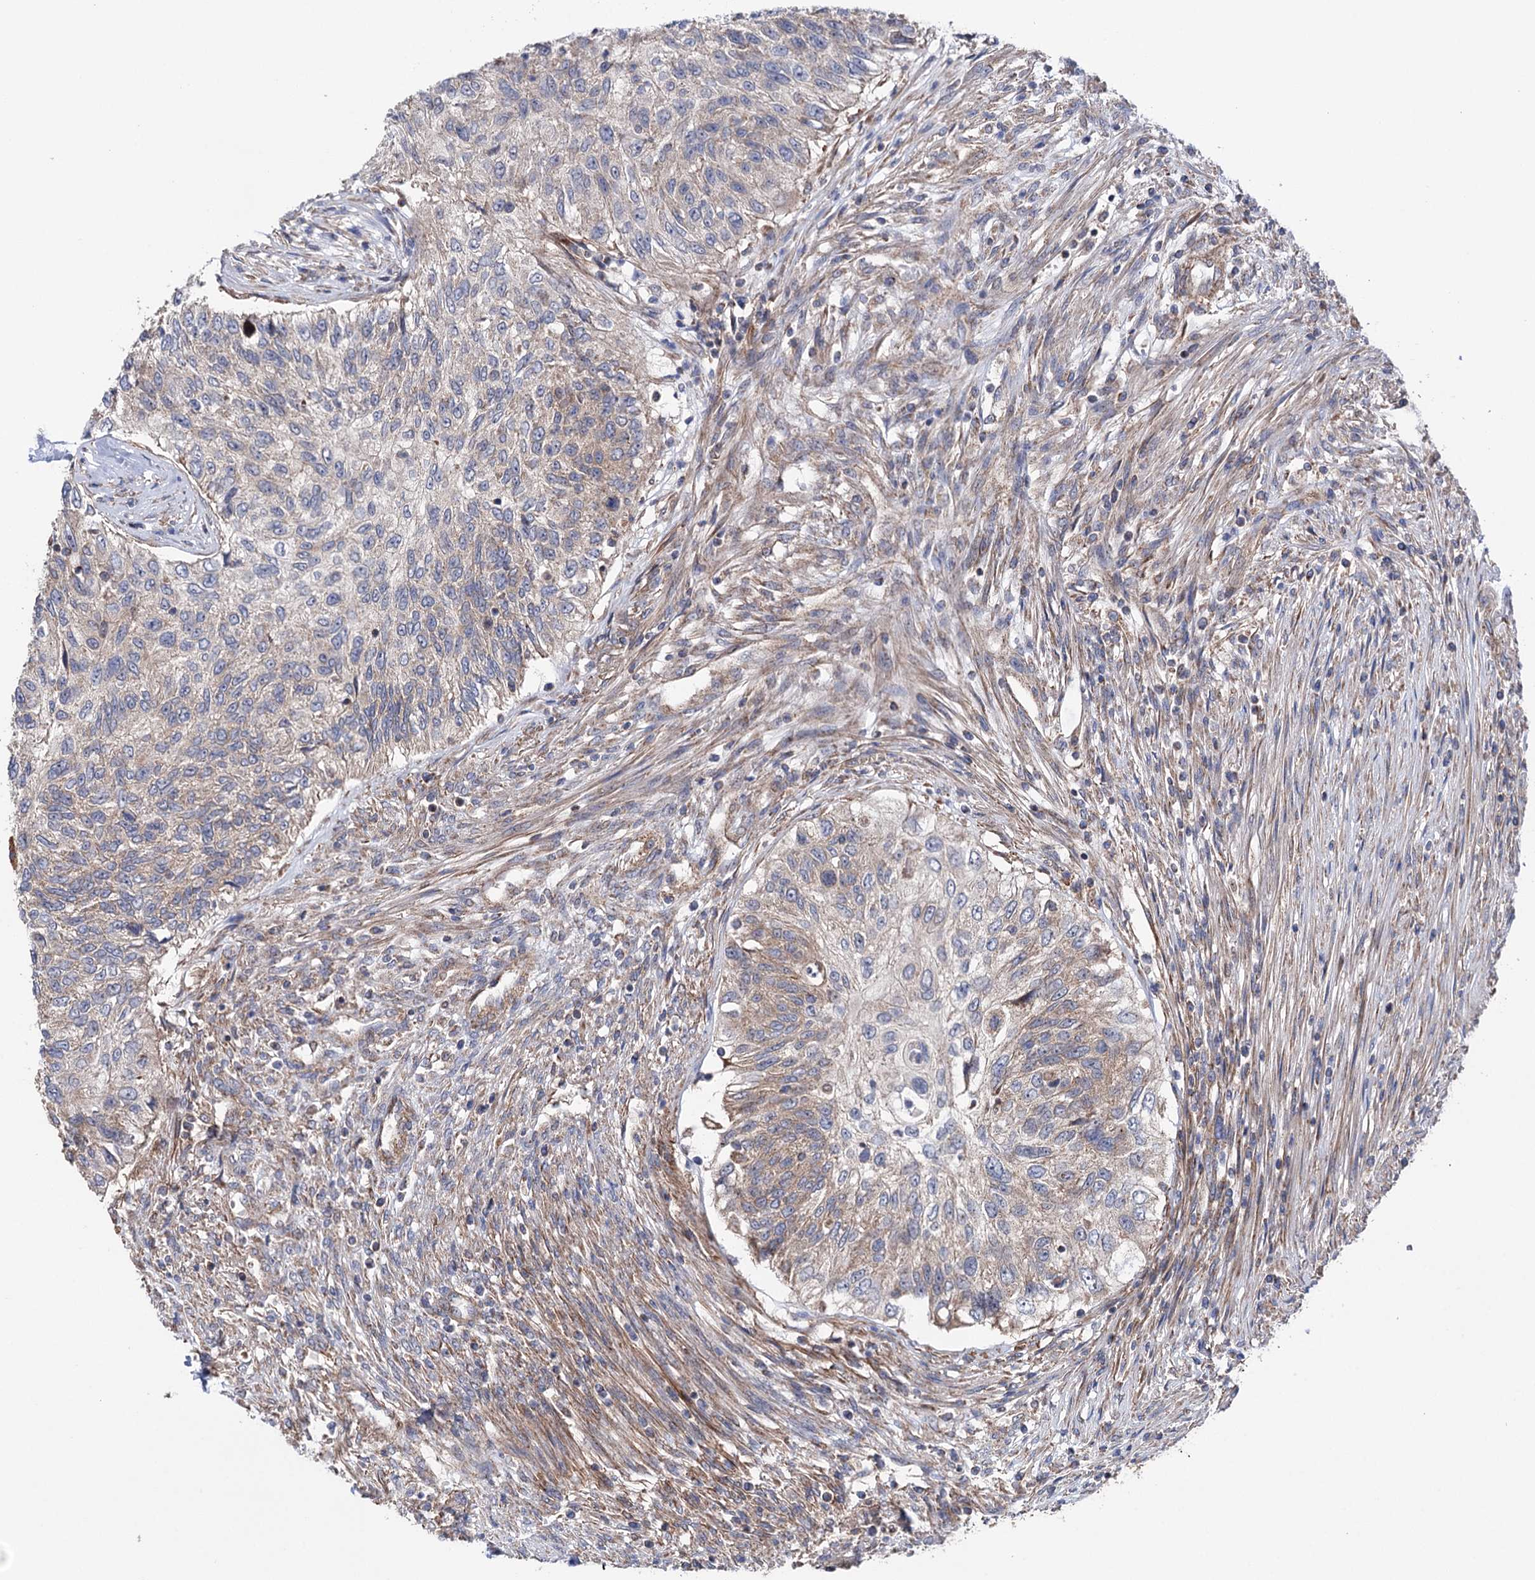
{"staining": {"intensity": "weak", "quantity": "<25%", "location": "cytoplasmic/membranous"}, "tissue": "urothelial cancer", "cell_type": "Tumor cells", "image_type": "cancer", "snomed": [{"axis": "morphology", "description": "Urothelial carcinoma, High grade"}, {"axis": "topography", "description": "Urinary bladder"}], "caption": "Urothelial cancer was stained to show a protein in brown. There is no significant positivity in tumor cells. The staining is performed using DAB brown chromogen with nuclei counter-stained in using hematoxylin.", "gene": "SUCLA2", "patient": {"sex": "female", "age": 60}}